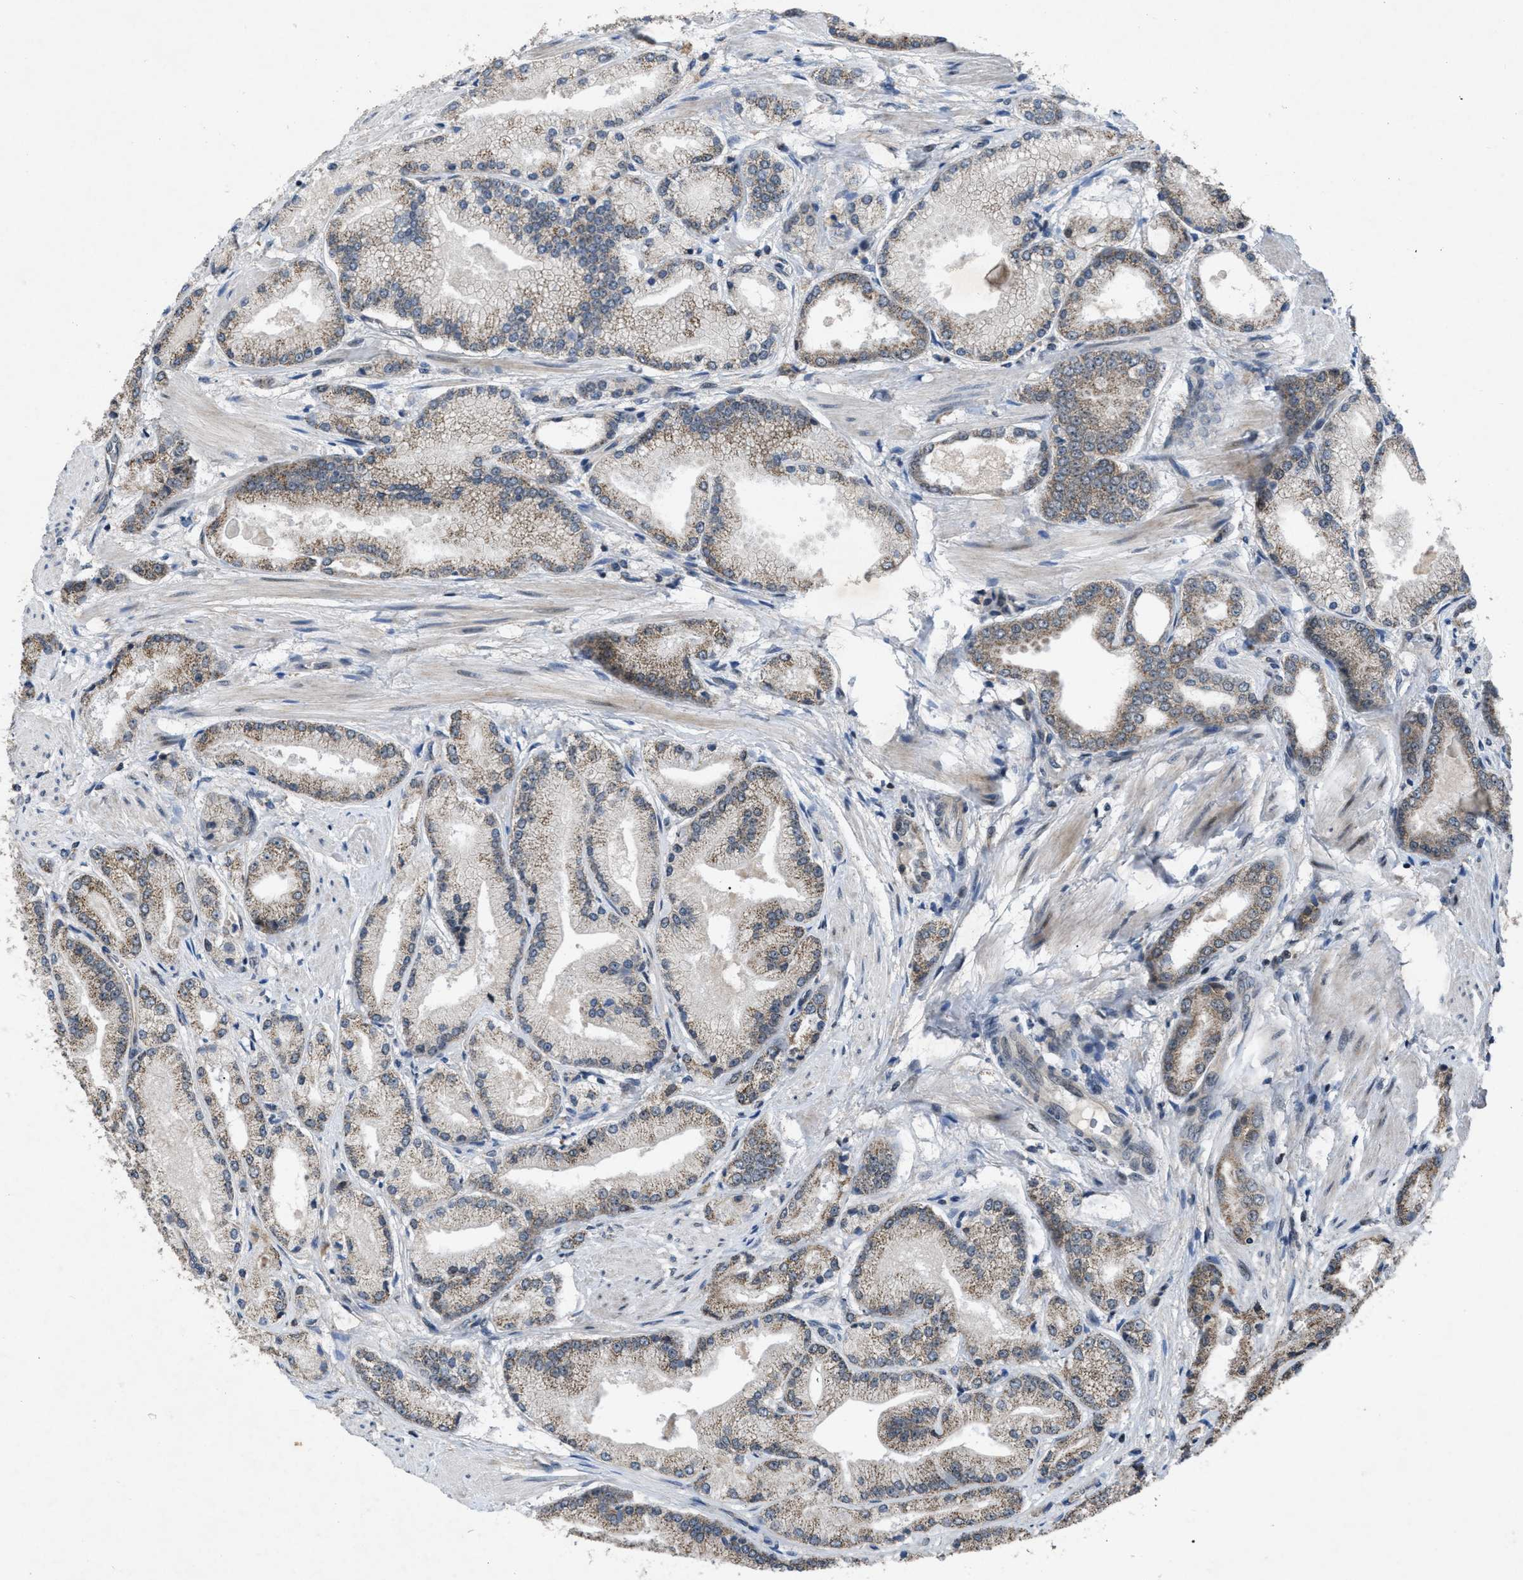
{"staining": {"intensity": "weak", "quantity": "<25%", "location": "cytoplasmic/membranous"}, "tissue": "prostate cancer", "cell_type": "Tumor cells", "image_type": "cancer", "snomed": [{"axis": "morphology", "description": "Adenocarcinoma, High grade"}, {"axis": "topography", "description": "Prostate"}], "caption": "IHC photomicrograph of prostate cancer (adenocarcinoma (high-grade)) stained for a protein (brown), which exhibits no staining in tumor cells.", "gene": "ZNHIT1", "patient": {"sex": "male", "age": 50}}